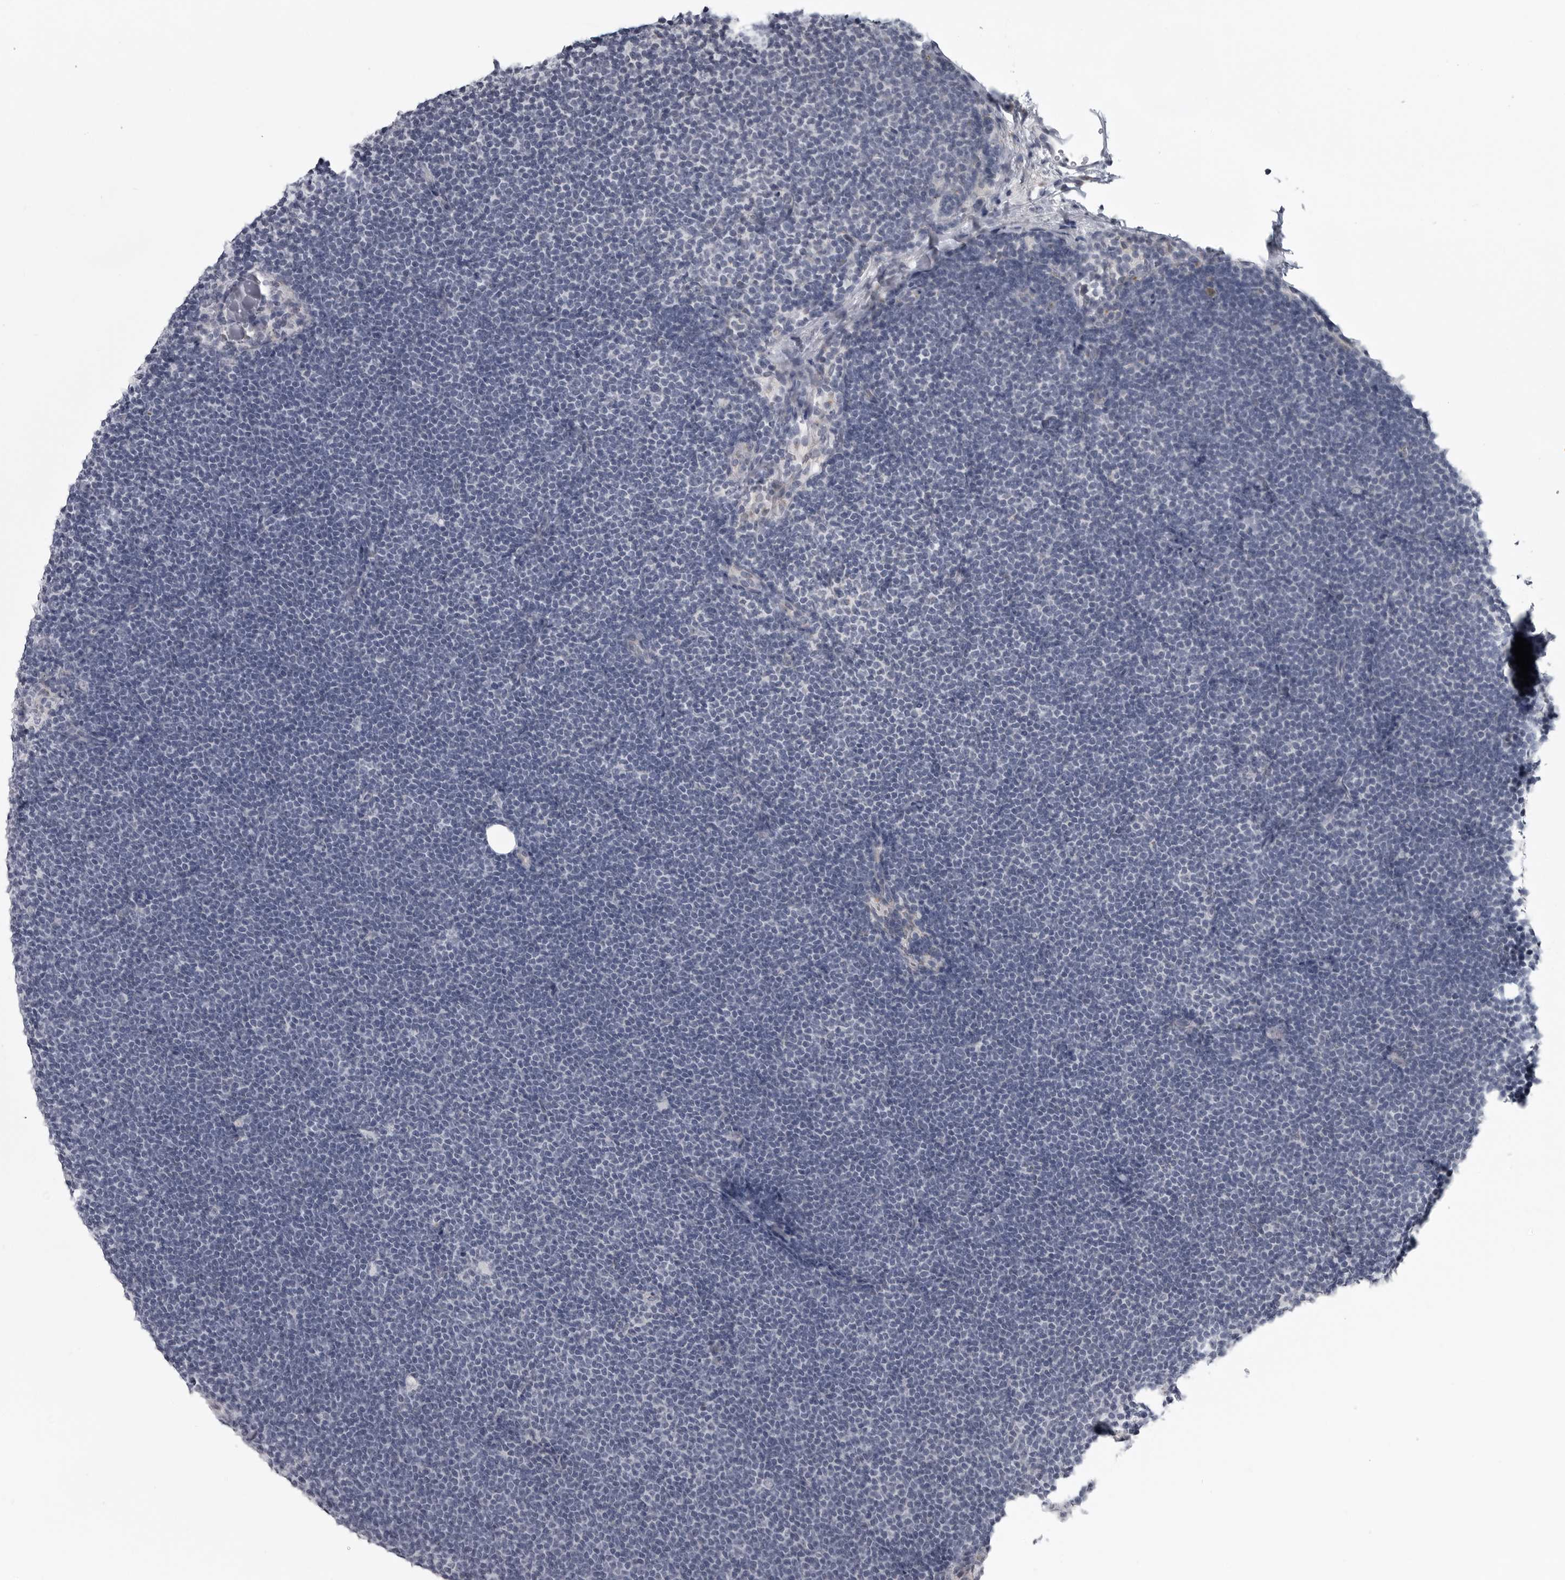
{"staining": {"intensity": "negative", "quantity": "none", "location": "none"}, "tissue": "lymphoma", "cell_type": "Tumor cells", "image_type": "cancer", "snomed": [{"axis": "morphology", "description": "Malignant lymphoma, non-Hodgkin's type, Low grade"}, {"axis": "topography", "description": "Lymph node"}], "caption": "An image of malignant lymphoma, non-Hodgkin's type (low-grade) stained for a protein demonstrates no brown staining in tumor cells. (Brightfield microscopy of DAB (3,3'-diaminobenzidine) immunohistochemistry at high magnification).", "gene": "MYOC", "patient": {"sex": "female", "age": 53}}